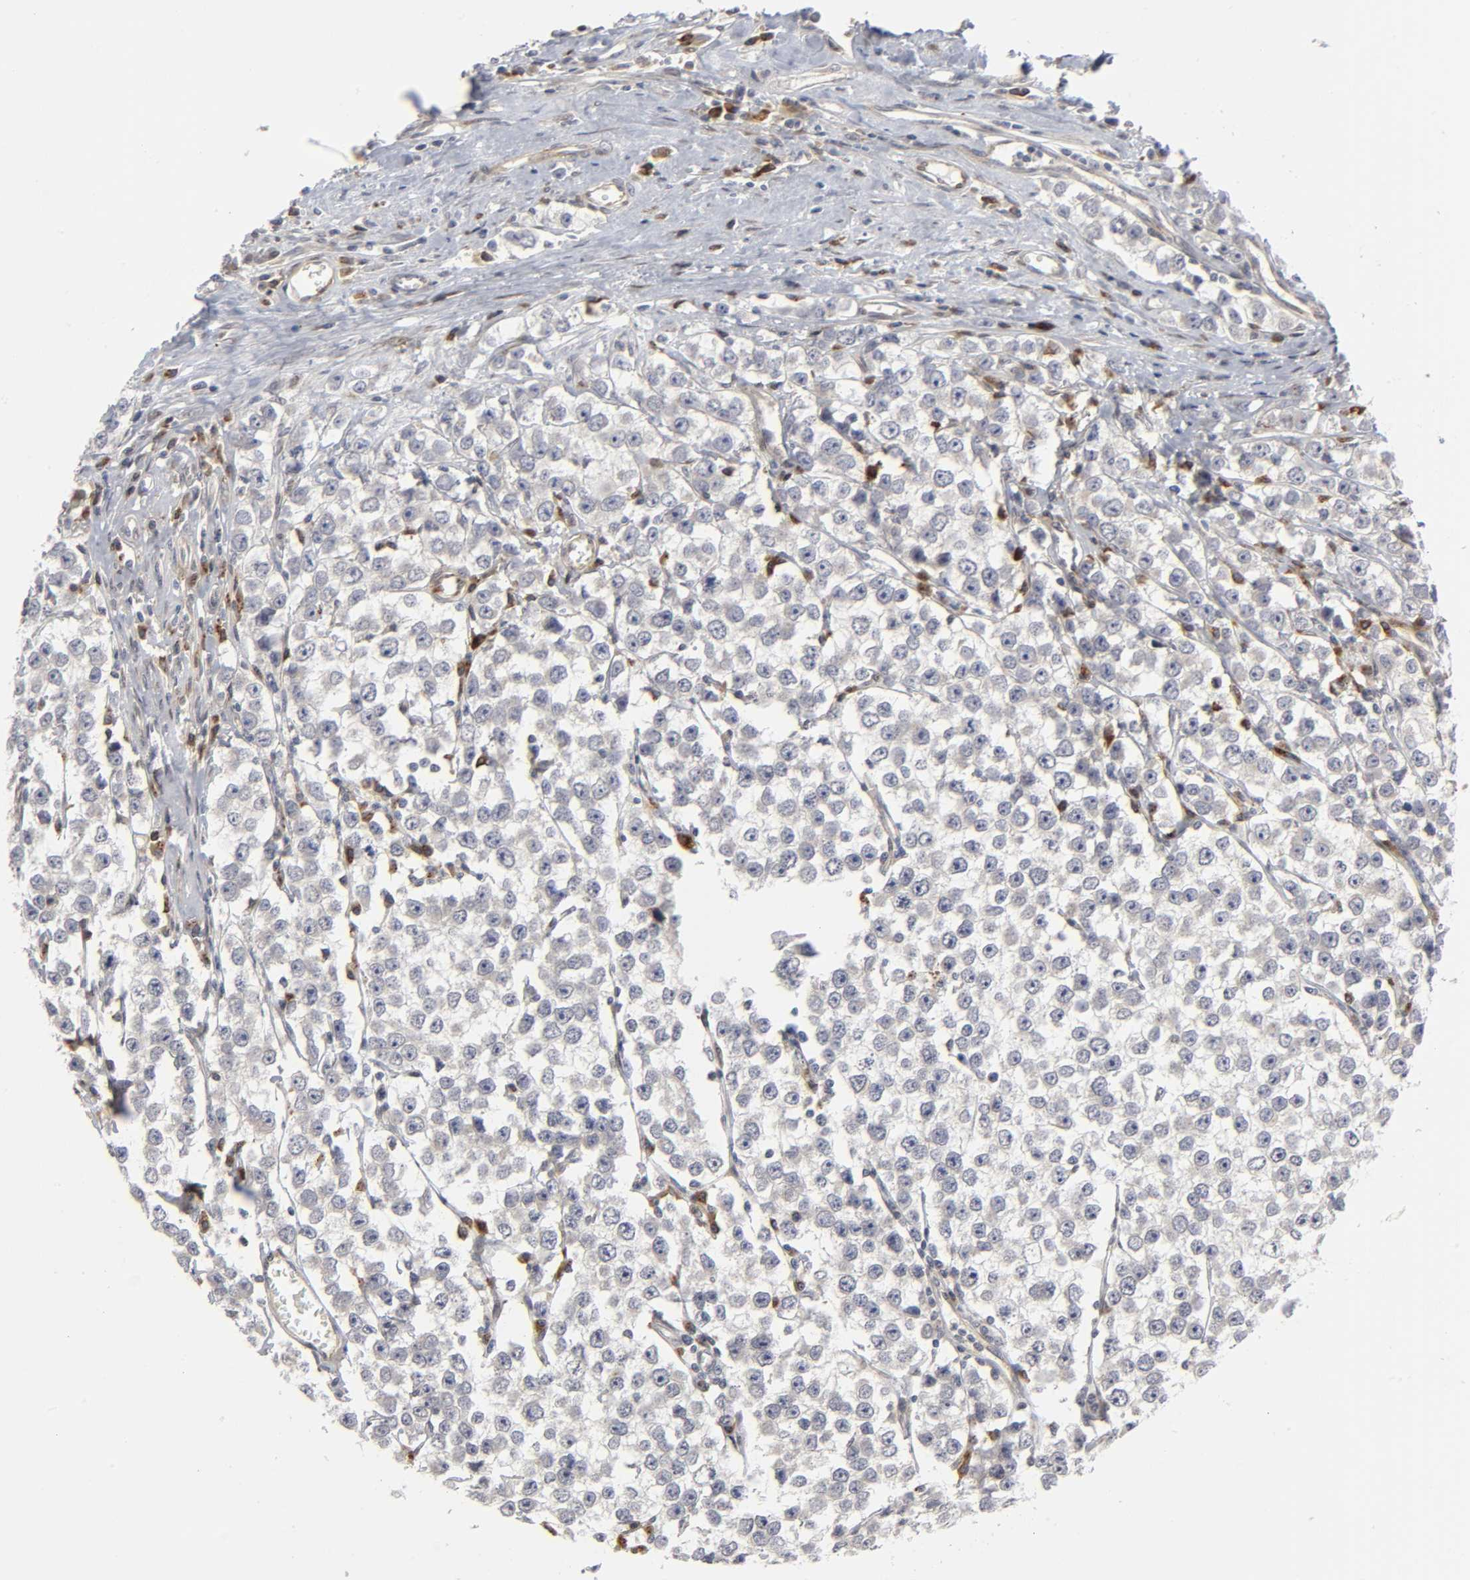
{"staining": {"intensity": "negative", "quantity": "none", "location": "none"}, "tissue": "testis cancer", "cell_type": "Tumor cells", "image_type": "cancer", "snomed": [{"axis": "morphology", "description": "Seminoma, NOS"}, {"axis": "morphology", "description": "Carcinoma, Embryonal, NOS"}, {"axis": "topography", "description": "Testis"}], "caption": "Immunohistochemistry (IHC) image of neoplastic tissue: testis cancer stained with DAB exhibits no significant protein positivity in tumor cells.", "gene": "ASB6", "patient": {"sex": "male", "age": 52}}